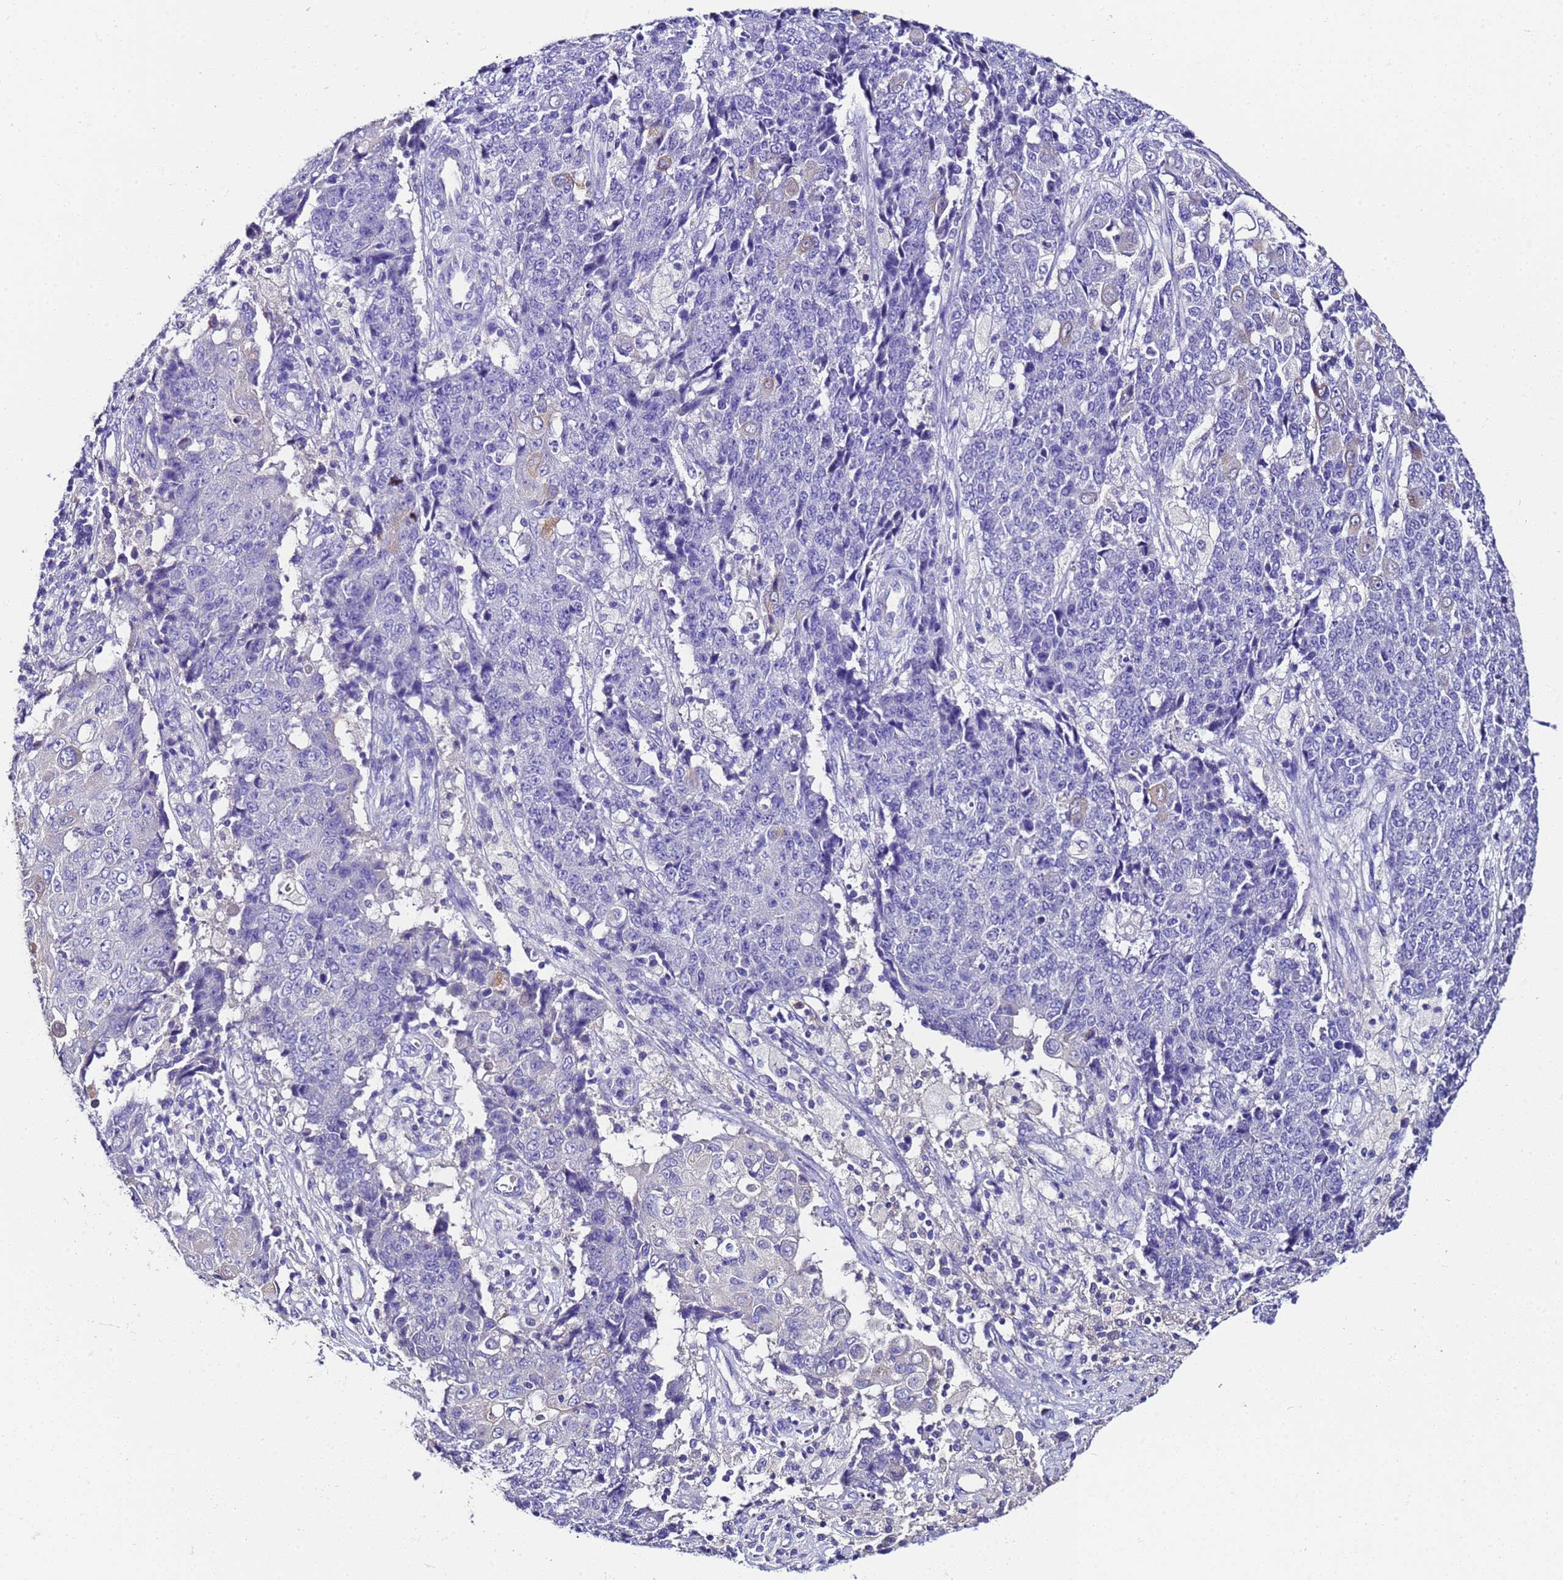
{"staining": {"intensity": "negative", "quantity": "none", "location": "none"}, "tissue": "ovarian cancer", "cell_type": "Tumor cells", "image_type": "cancer", "snomed": [{"axis": "morphology", "description": "Carcinoma, endometroid"}, {"axis": "topography", "description": "Ovary"}], "caption": "This photomicrograph is of ovarian cancer (endometroid carcinoma) stained with IHC to label a protein in brown with the nuclei are counter-stained blue. There is no positivity in tumor cells.", "gene": "UGT2A1", "patient": {"sex": "female", "age": 42}}